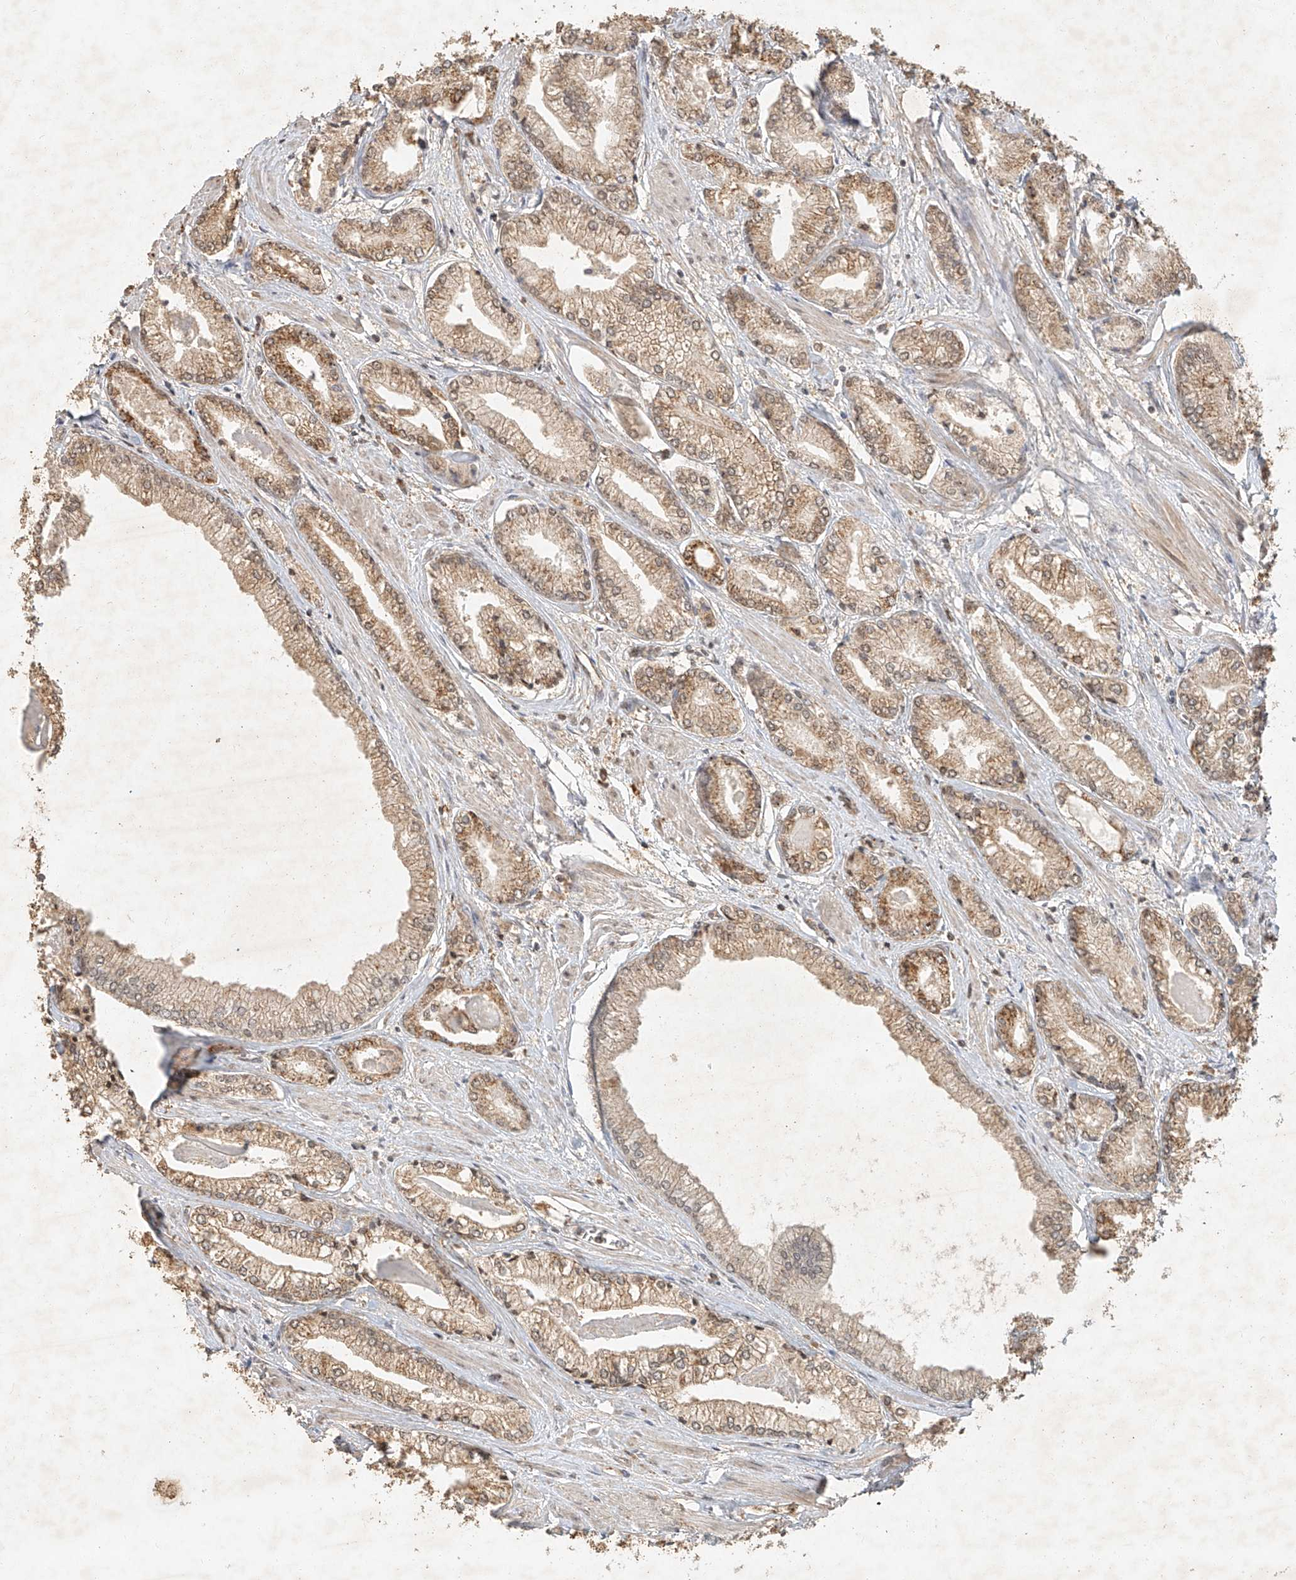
{"staining": {"intensity": "moderate", "quantity": ">75%", "location": "cytoplasmic/membranous"}, "tissue": "prostate cancer", "cell_type": "Tumor cells", "image_type": "cancer", "snomed": [{"axis": "morphology", "description": "Adenocarcinoma, Low grade"}, {"axis": "topography", "description": "Prostate"}], "caption": "Moderate cytoplasmic/membranous staining for a protein is seen in approximately >75% of tumor cells of adenocarcinoma (low-grade) (prostate) using immunohistochemistry.", "gene": "CXorf58", "patient": {"sex": "male", "age": 60}}